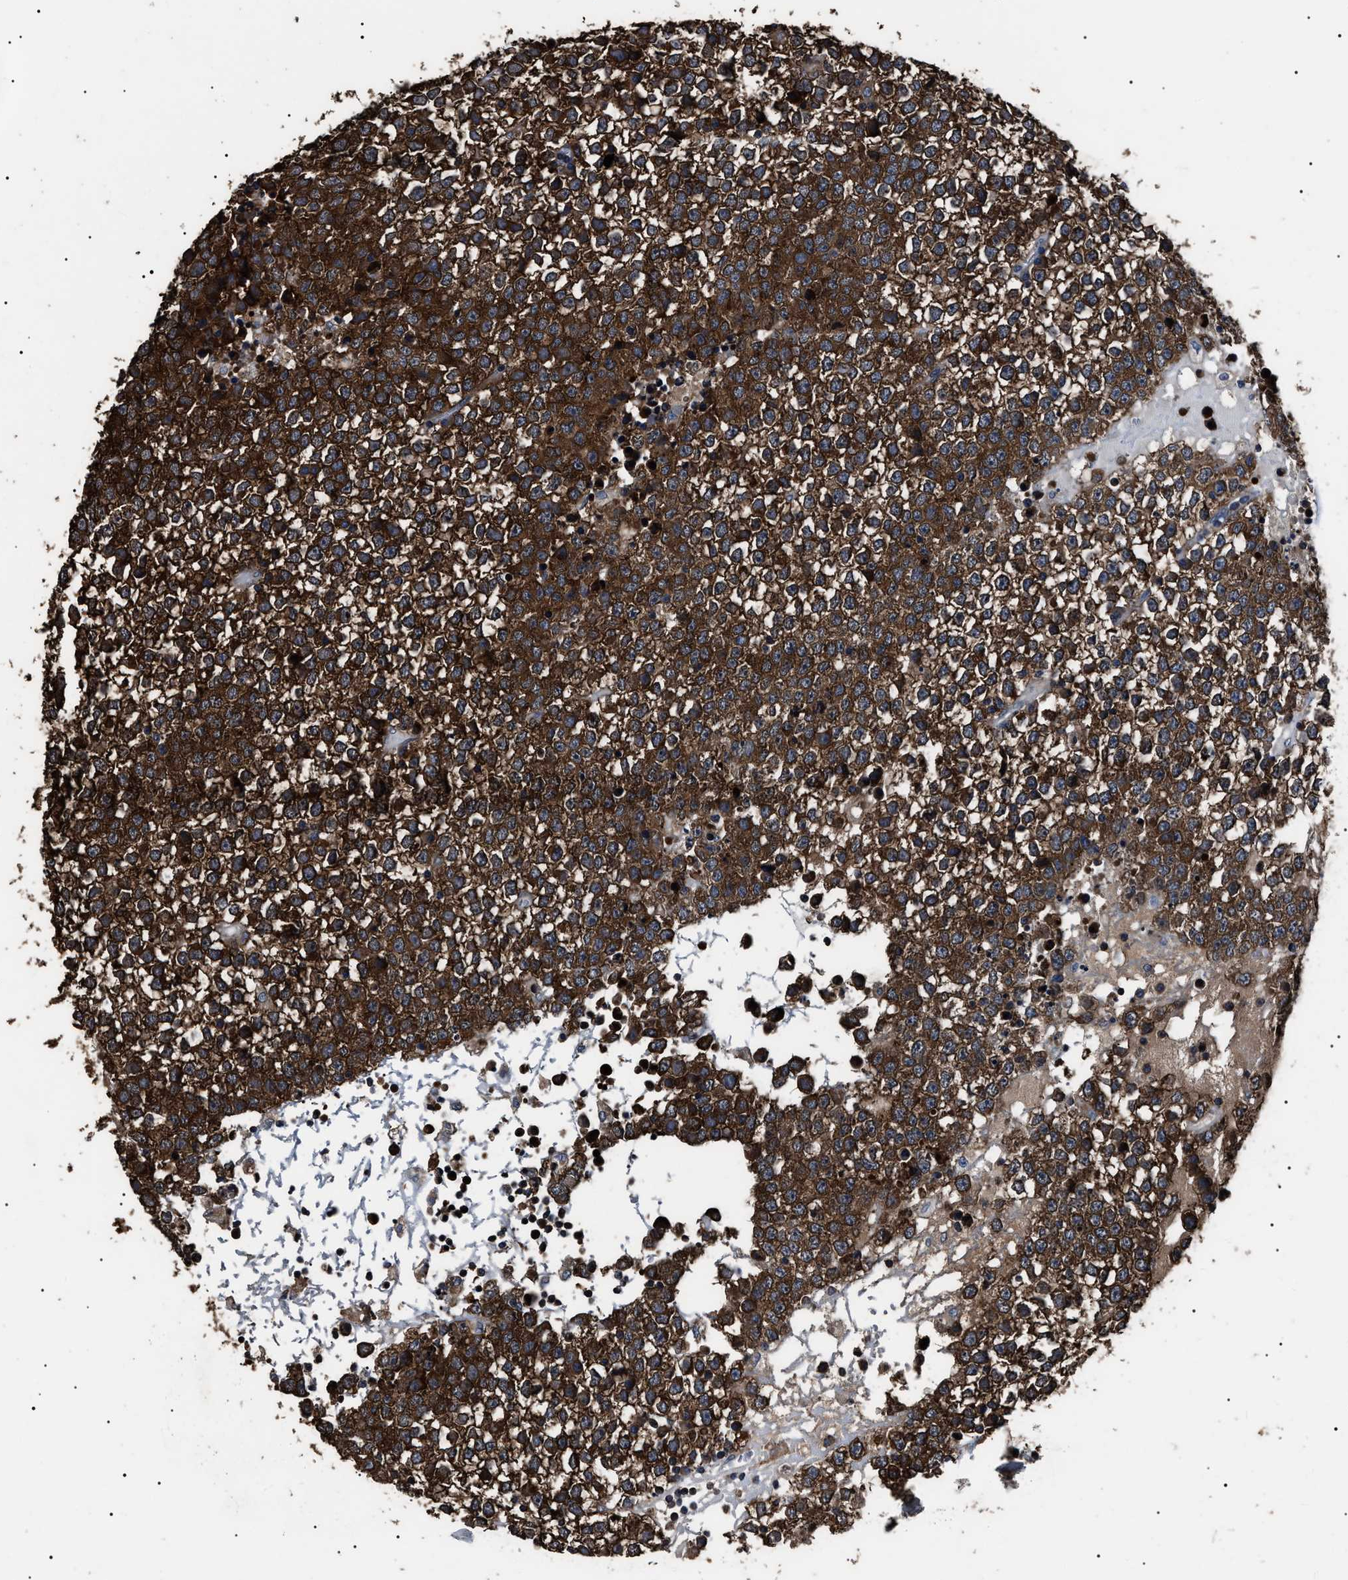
{"staining": {"intensity": "strong", "quantity": ">75%", "location": "cytoplasmic/membranous"}, "tissue": "testis cancer", "cell_type": "Tumor cells", "image_type": "cancer", "snomed": [{"axis": "morphology", "description": "Seminoma, NOS"}, {"axis": "topography", "description": "Testis"}], "caption": "Human testis cancer stained with a brown dye displays strong cytoplasmic/membranous positive staining in about >75% of tumor cells.", "gene": "CCT8", "patient": {"sex": "male", "age": 65}}